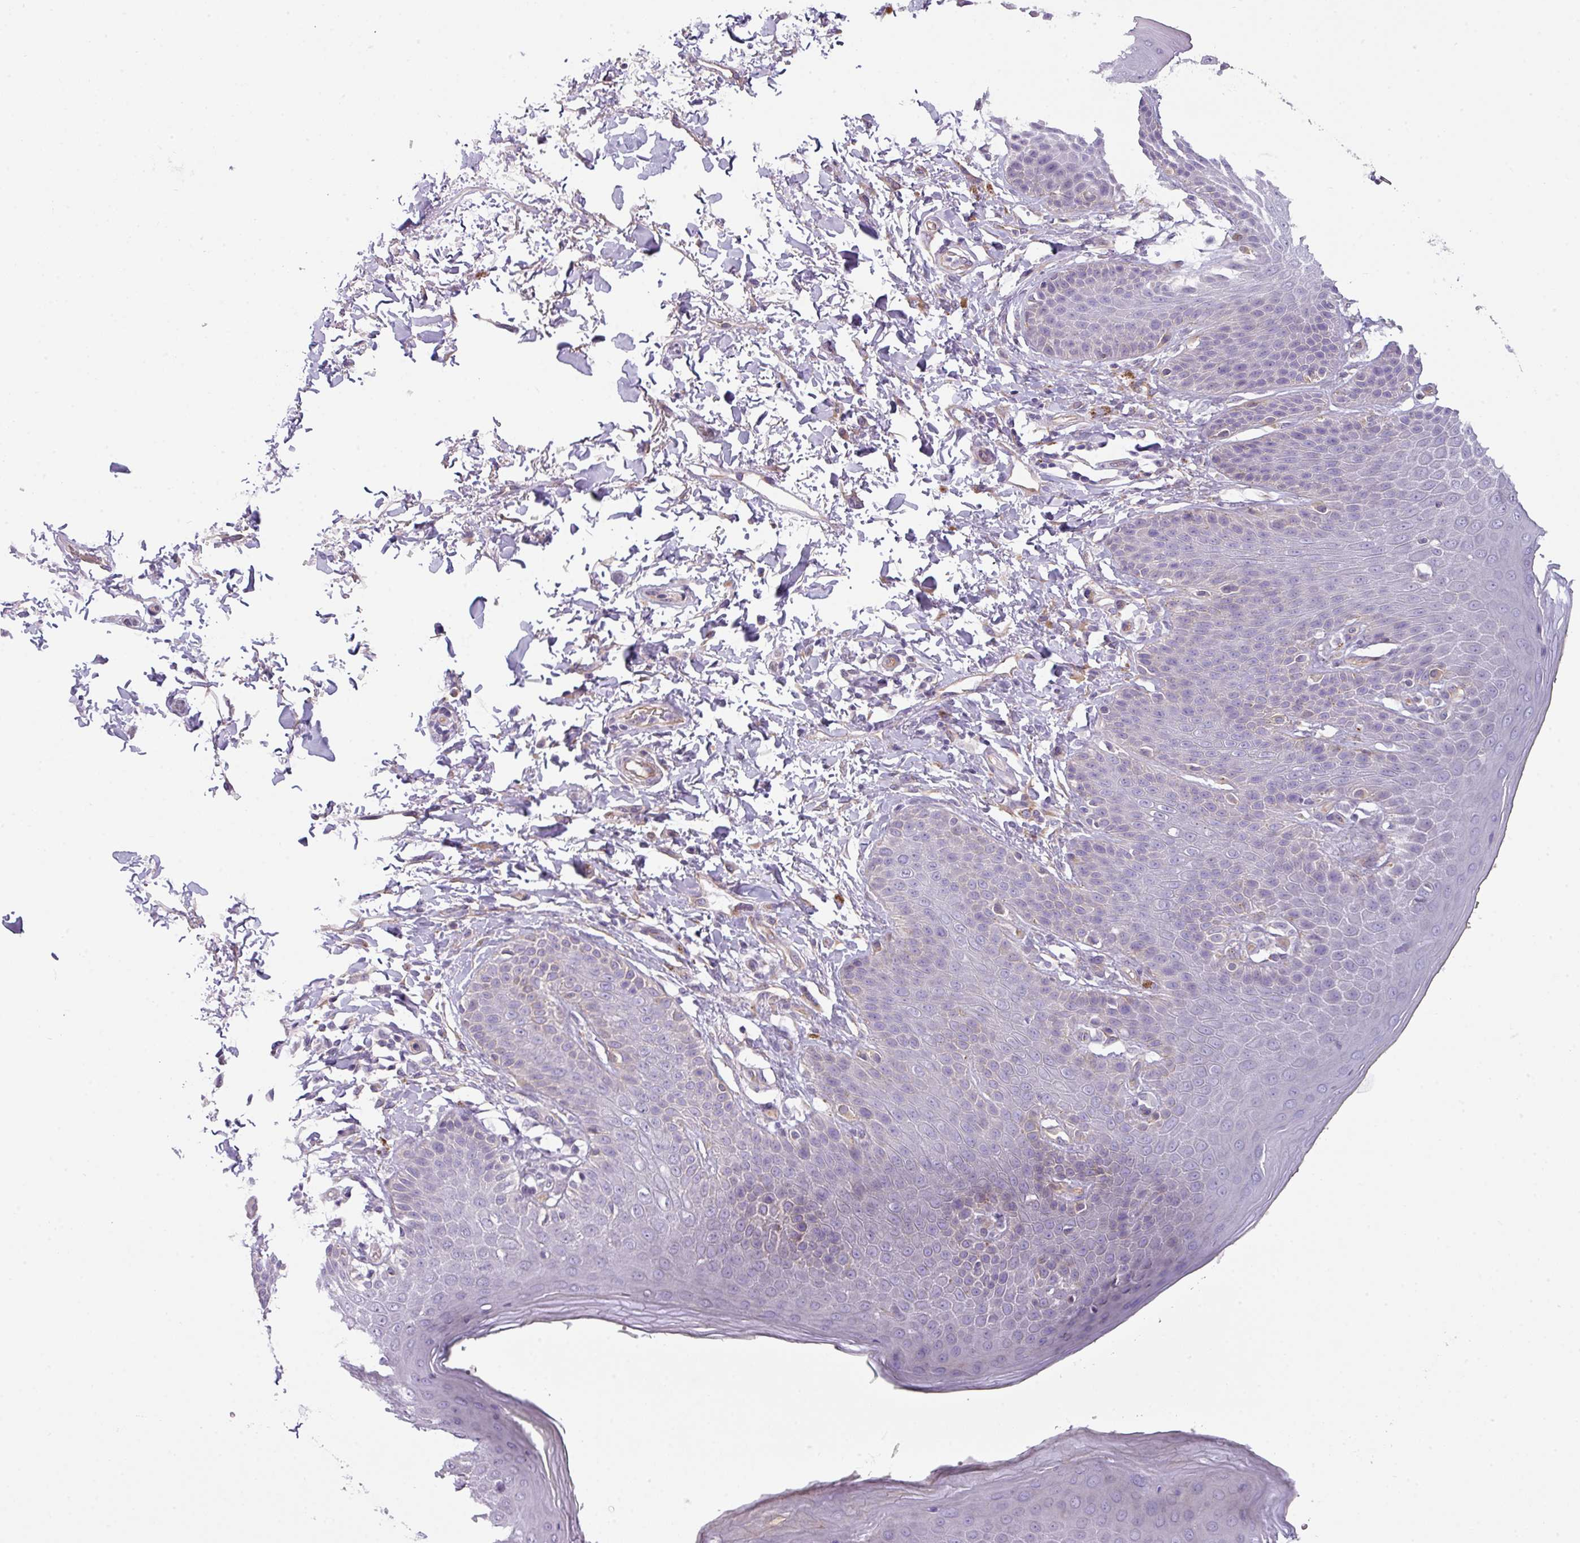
{"staining": {"intensity": "negative", "quantity": "none", "location": "none"}, "tissue": "skin", "cell_type": "Epidermal cells", "image_type": "normal", "snomed": [{"axis": "morphology", "description": "Normal tissue, NOS"}, {"axis": "topography", "description": "Peripheral nerve tissue"}], "caption": "Immunohistochemistry (IHC) of normal skin reveals no expression in epidermal cells.", "gene": "BUD23", "patient": {"sex": "male", "age": 51}}